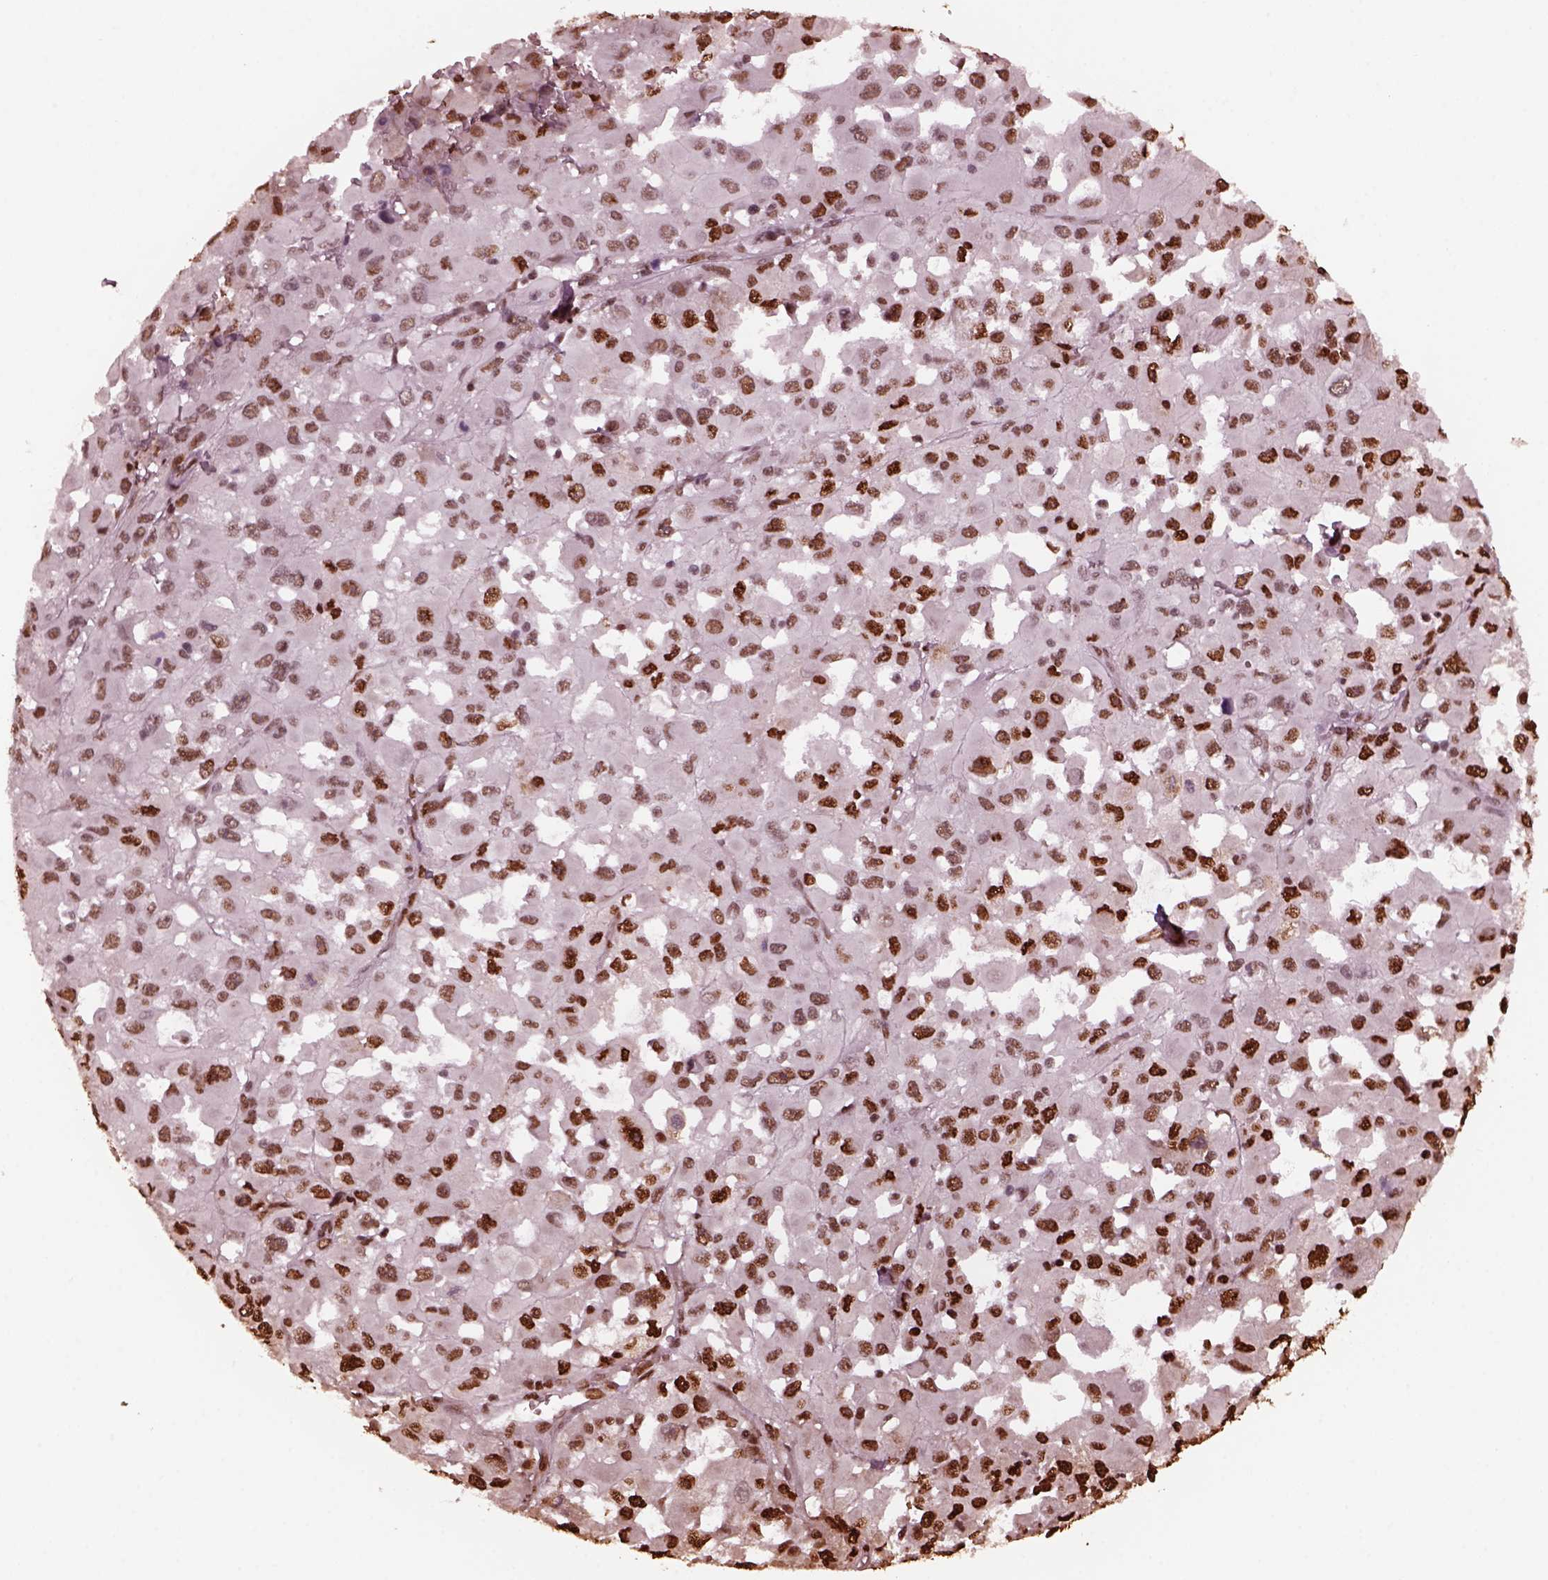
{"staining": {"intensity": "moderate", "quantity": "25%-75%", "location": "nuclear"}, "tissue": "melanoma", "cell_type": "Tumor cells", "image_type": "cancer", "snomed": [{"axis": "morphology", "description": "Malignant melanoma, Metastatic site"}, {"axis": "topography", "description": "Lymph node"}], "caption": "A micrograph of melanoma stained for a protein reveals moderate nuclear brown staining in tumor cells.", "gene": "NSD1", "patient": {"sex": "male", "age": 50}}